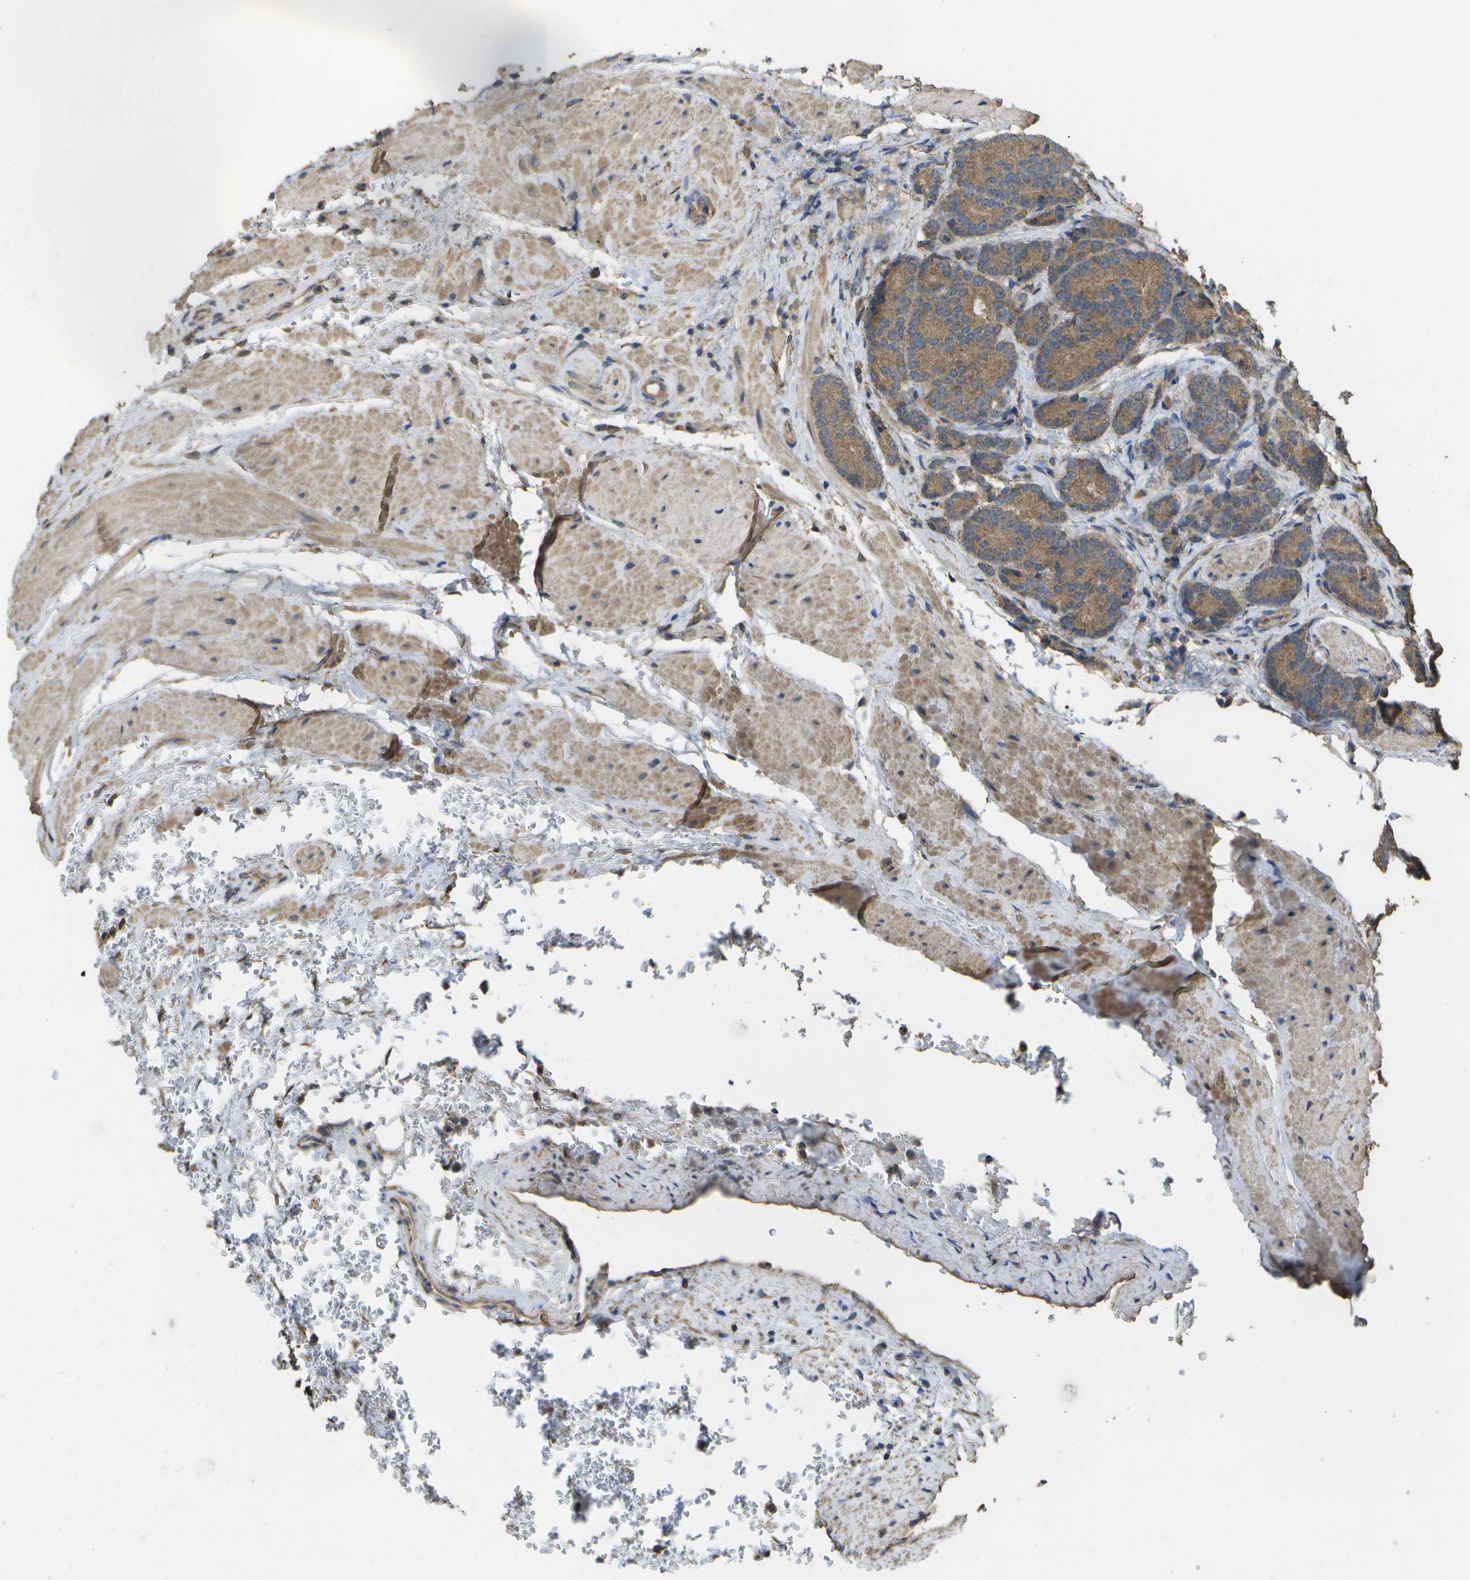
{"staining": {"intensity": "moderate", "quantity": ">75%", "location": "cytoplasmic/membranous"}, "tissue": "prostate cancer", "cell_type": "Tumor cells", "image_type": "cancer", "snomed": [{"axis": "morphology", "description": "Adenocarcinoma, High grade"}, {"axis": "topography", "description": "Prostate"}], "caption": "Moderate cytoplasmic/membranous expression for a protein is appreciated in approximately >75% of tumor cells of prostate cancer (high-grade adenocarcinoma) using IHC.", "gene": "SACS", "patient": {"sex": "male", "age": 61}}